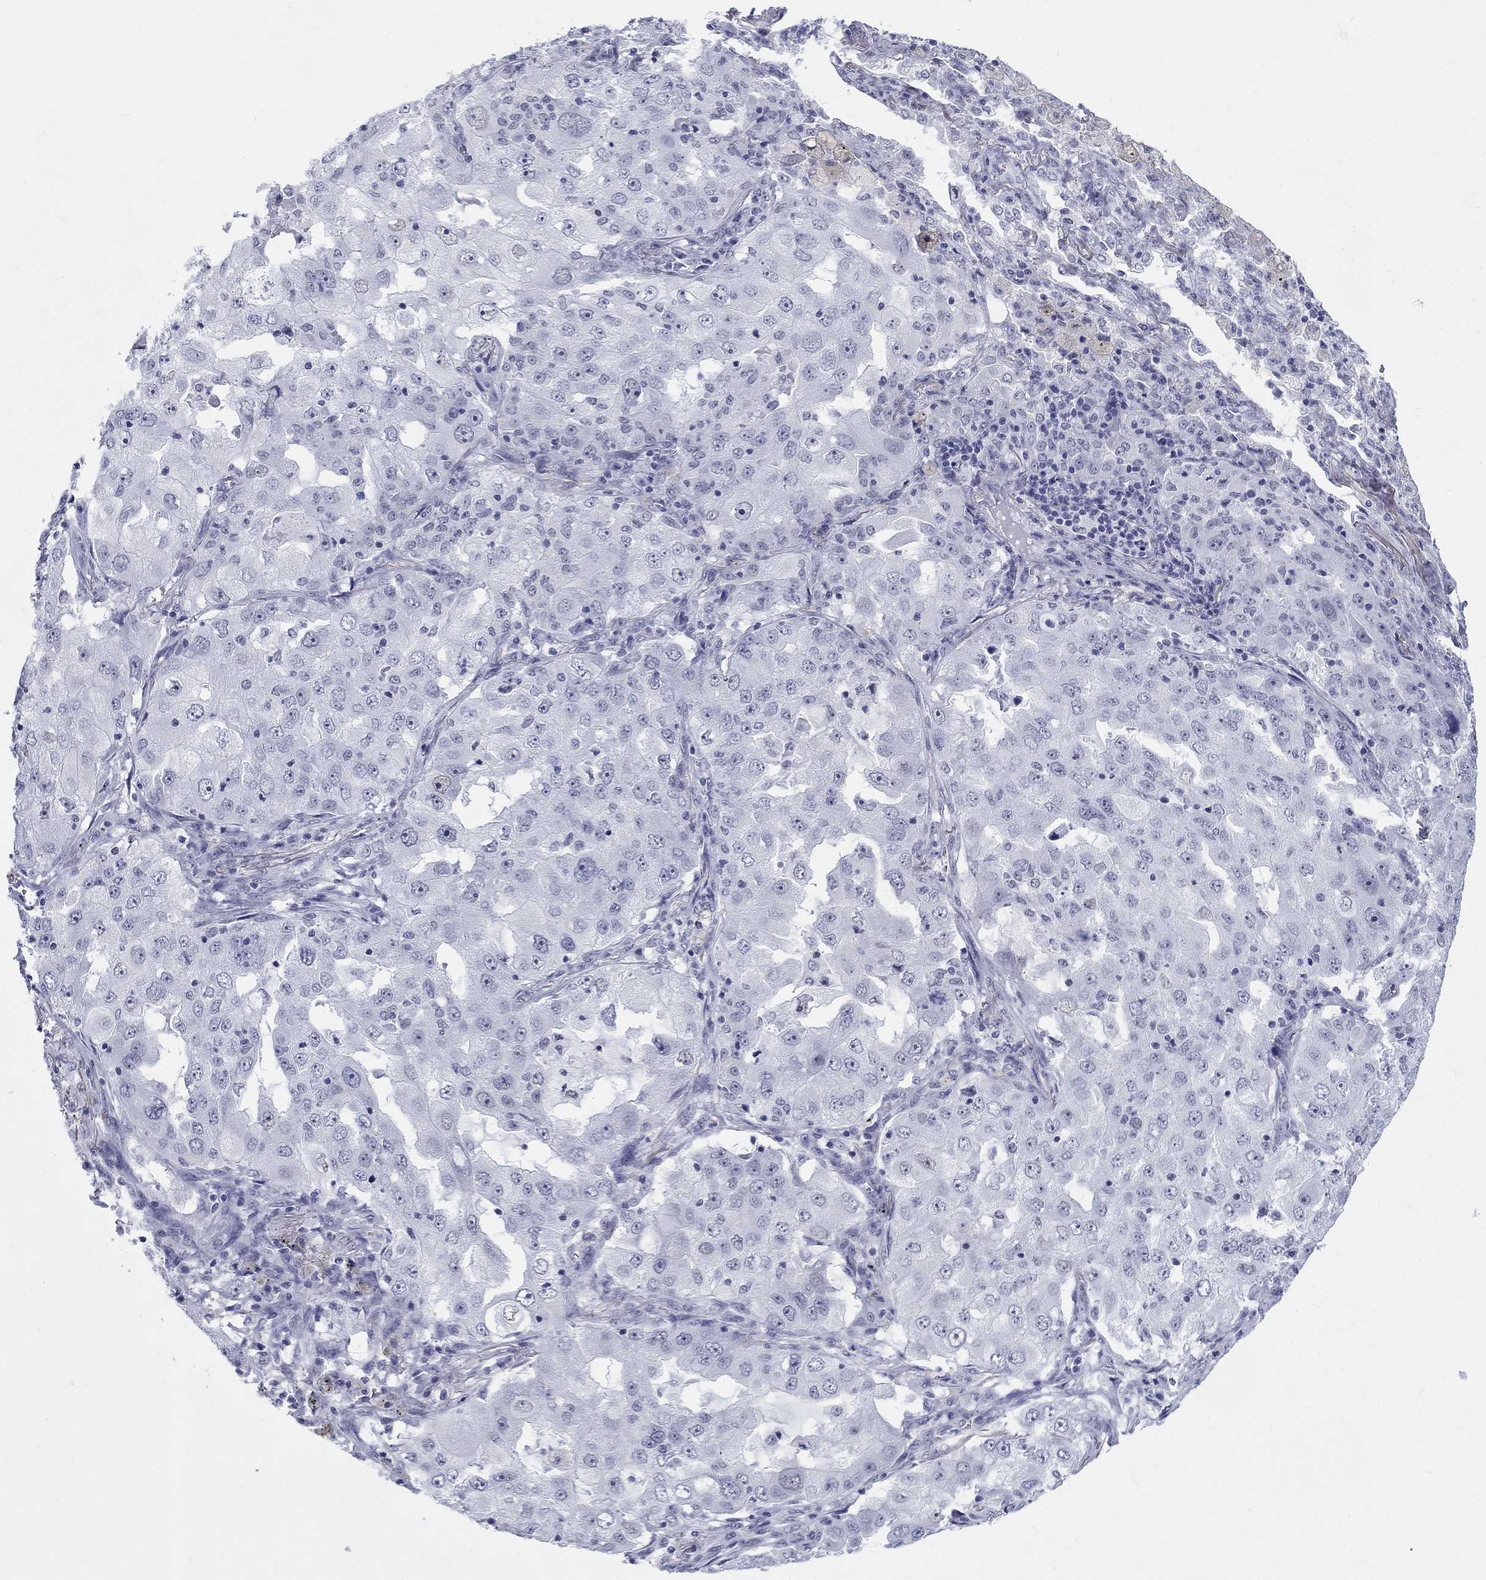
{"staining": {"intensity": "negative", "quantity": "none", "location": "none"}, "tissue": "lung cancer", "cell_type": "Tumor cells", "image_type": "cancer", "snomed": [{"axis": "morphology", "description": "Adenocarcinoma, NOS"}, {"axis": "topography", "description": "Lung"}], "caption": "A high-resolution histopathology image shows immunohistochemistry staining of lung cancer, which shows no significant staining in tumor cells. The staining was performed using DAB to visualize the protein expression in brown, while the nuclei were stained in blue with hematoxylin (Magnification: 20x).", "gene": "DMTN", "patient": {"sex": "female", "age": 61}}